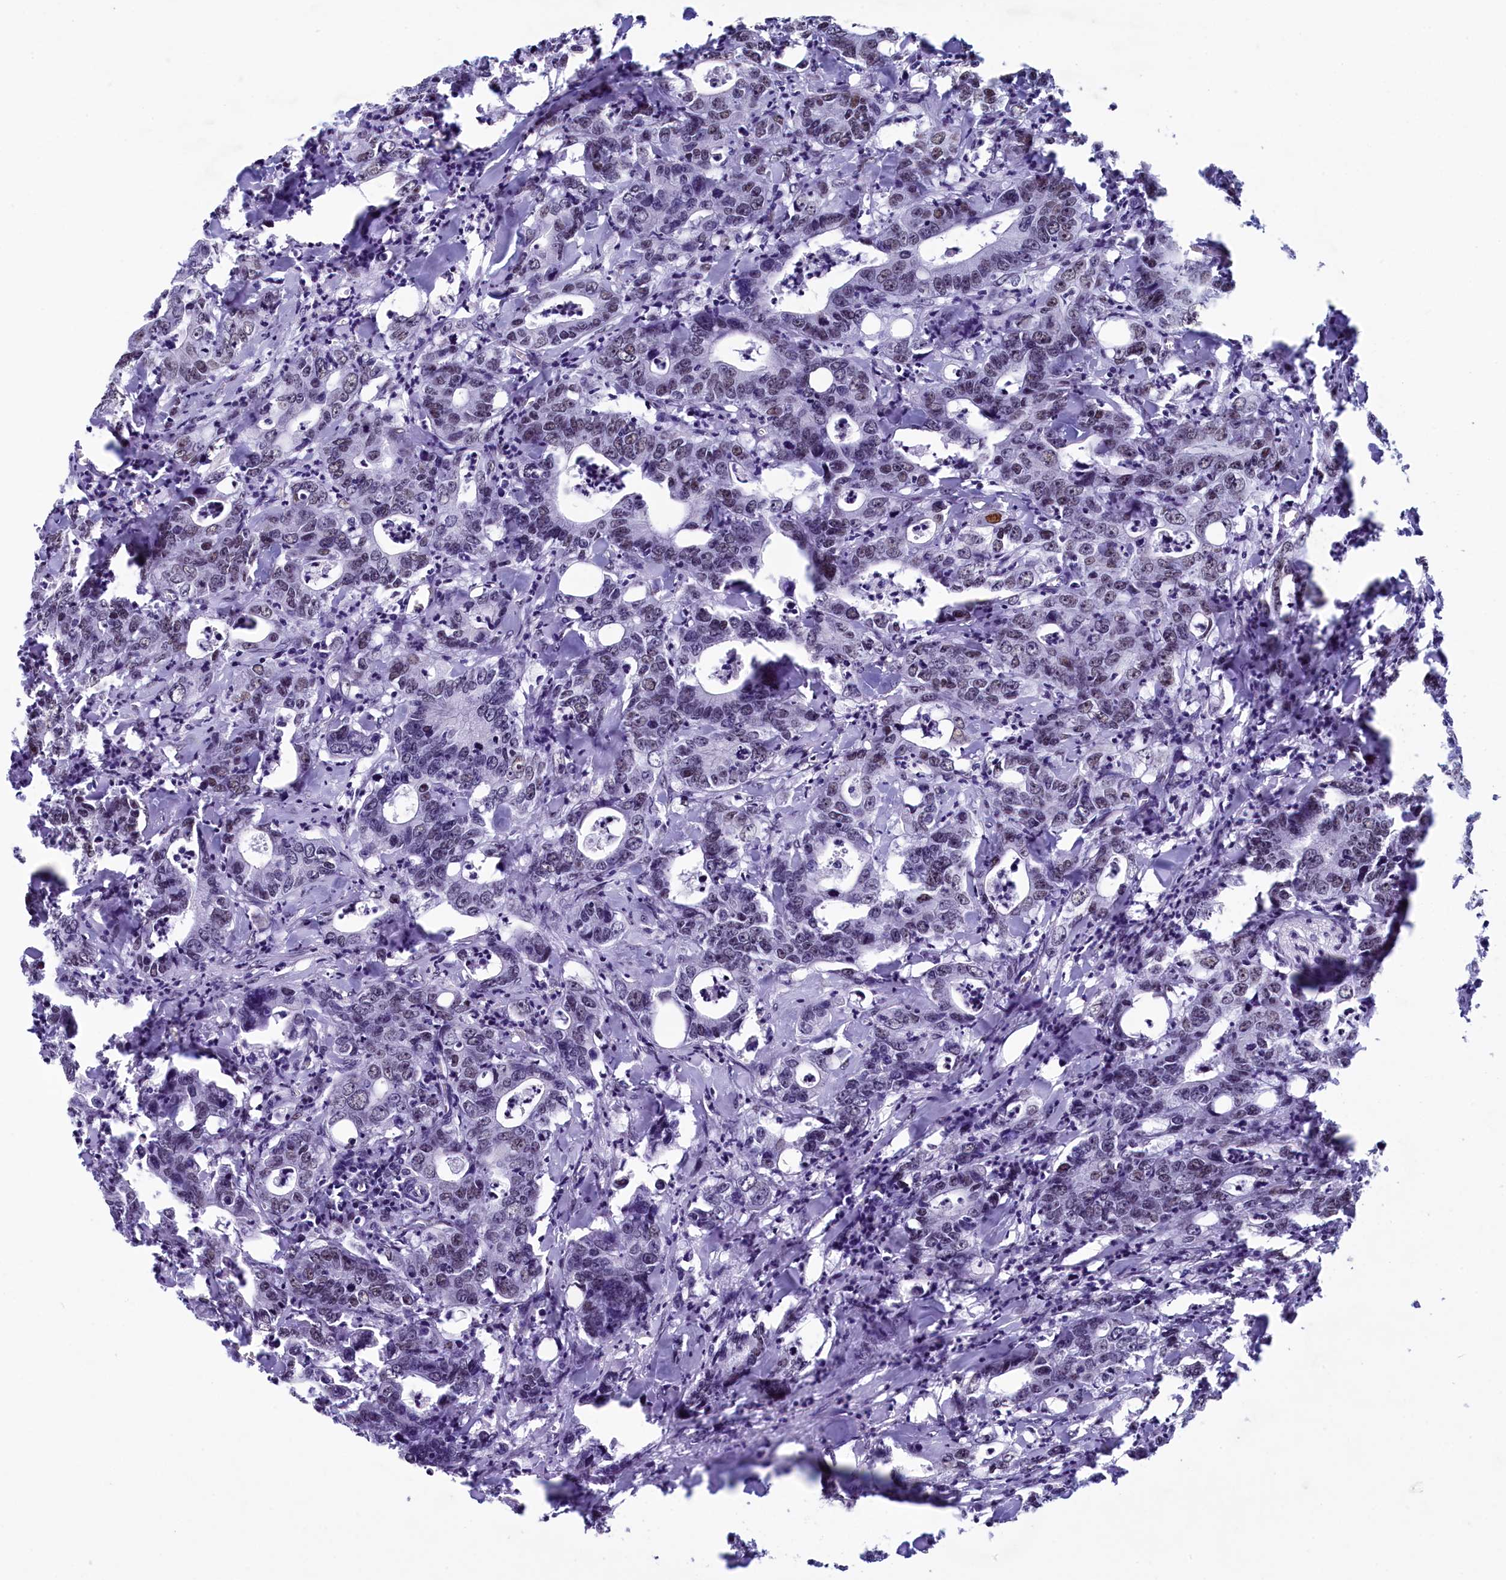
{"staining": {"intensity": "weak", "quantity": "25%-75%", "location": "nuclear"}, "tissue": "colorectal cancer", "cell_type": "Tumor cells", "image_type": "cancer", "snomed": [{"axis": "morphology", "description": "Adenocarcinoma, NOS"}, {"axis": "topography", "description": "Colon"}], "caption": "Human colorectal adenocarcinoma stained for a protein (brown) shows weak nuclear positive staining in about 25%-75% of tumor cells.", "gene": "SUGP2", "patient": {"sex": "female", "age": 75}}